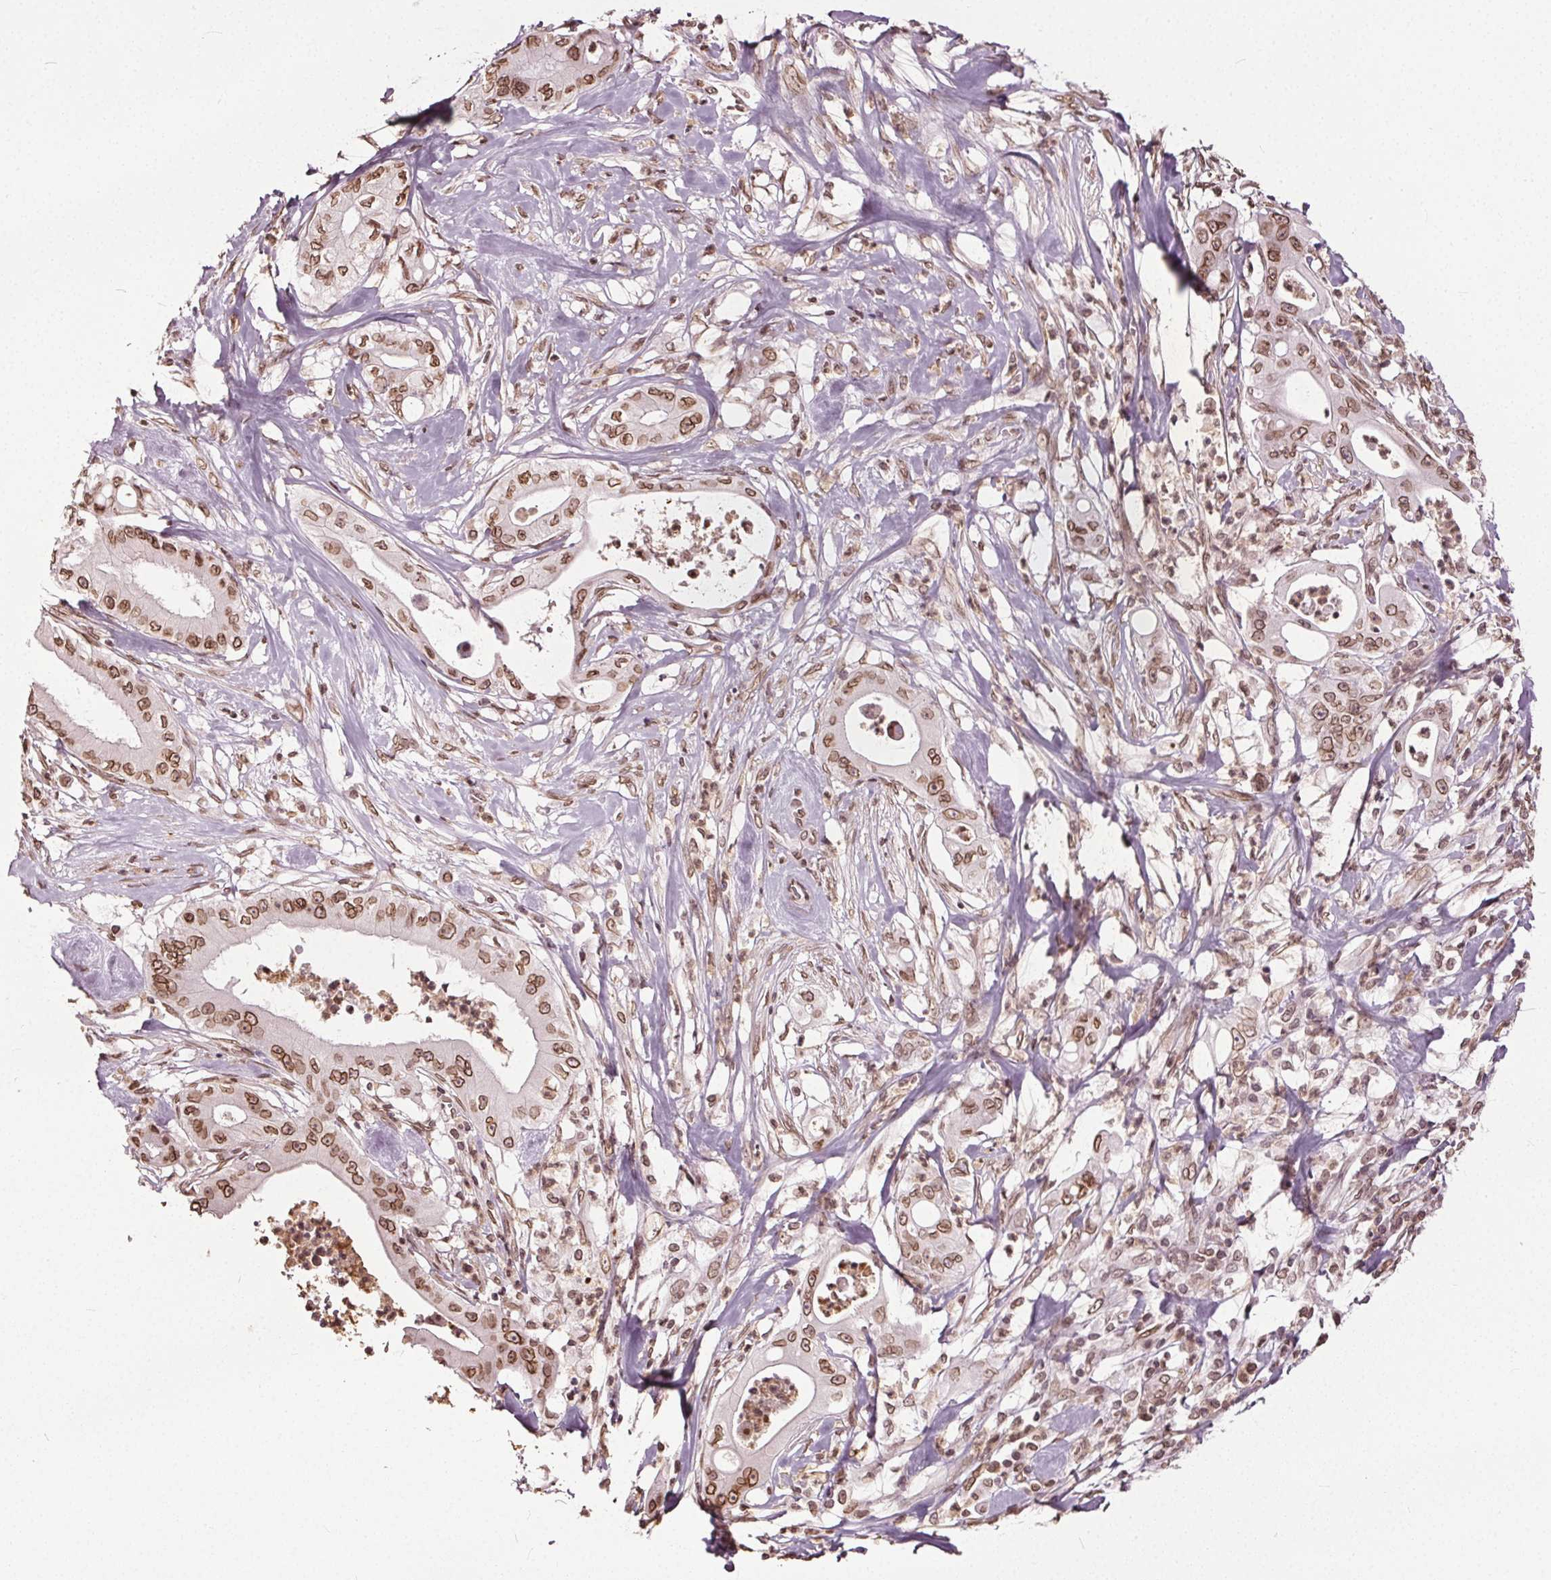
{"staining": {"intensity": "moderate", "quantity": ">75%", "location": "cytoplasmic/membranous,nuclear"}, "tissue": "pancreatic cancer", "cell_type": "Tumor cells", "image_type": "cancer", "snomed": [{"axis": "morphology", "description": "Adenocarcinoma, NOS"}, {"axis": "topography", "description": "Pancreas"}], "caption": "Tumor cells exhibit moderate cytoplasmic/membranous and nuclear positivity in approximately >75% of cells in pancreatic adenocarcinoma. (Brightfield microscopy of DAB IHC at high magnification).", "gene": "TTC39C", "patient": {"sex": "male", "age": 71}}